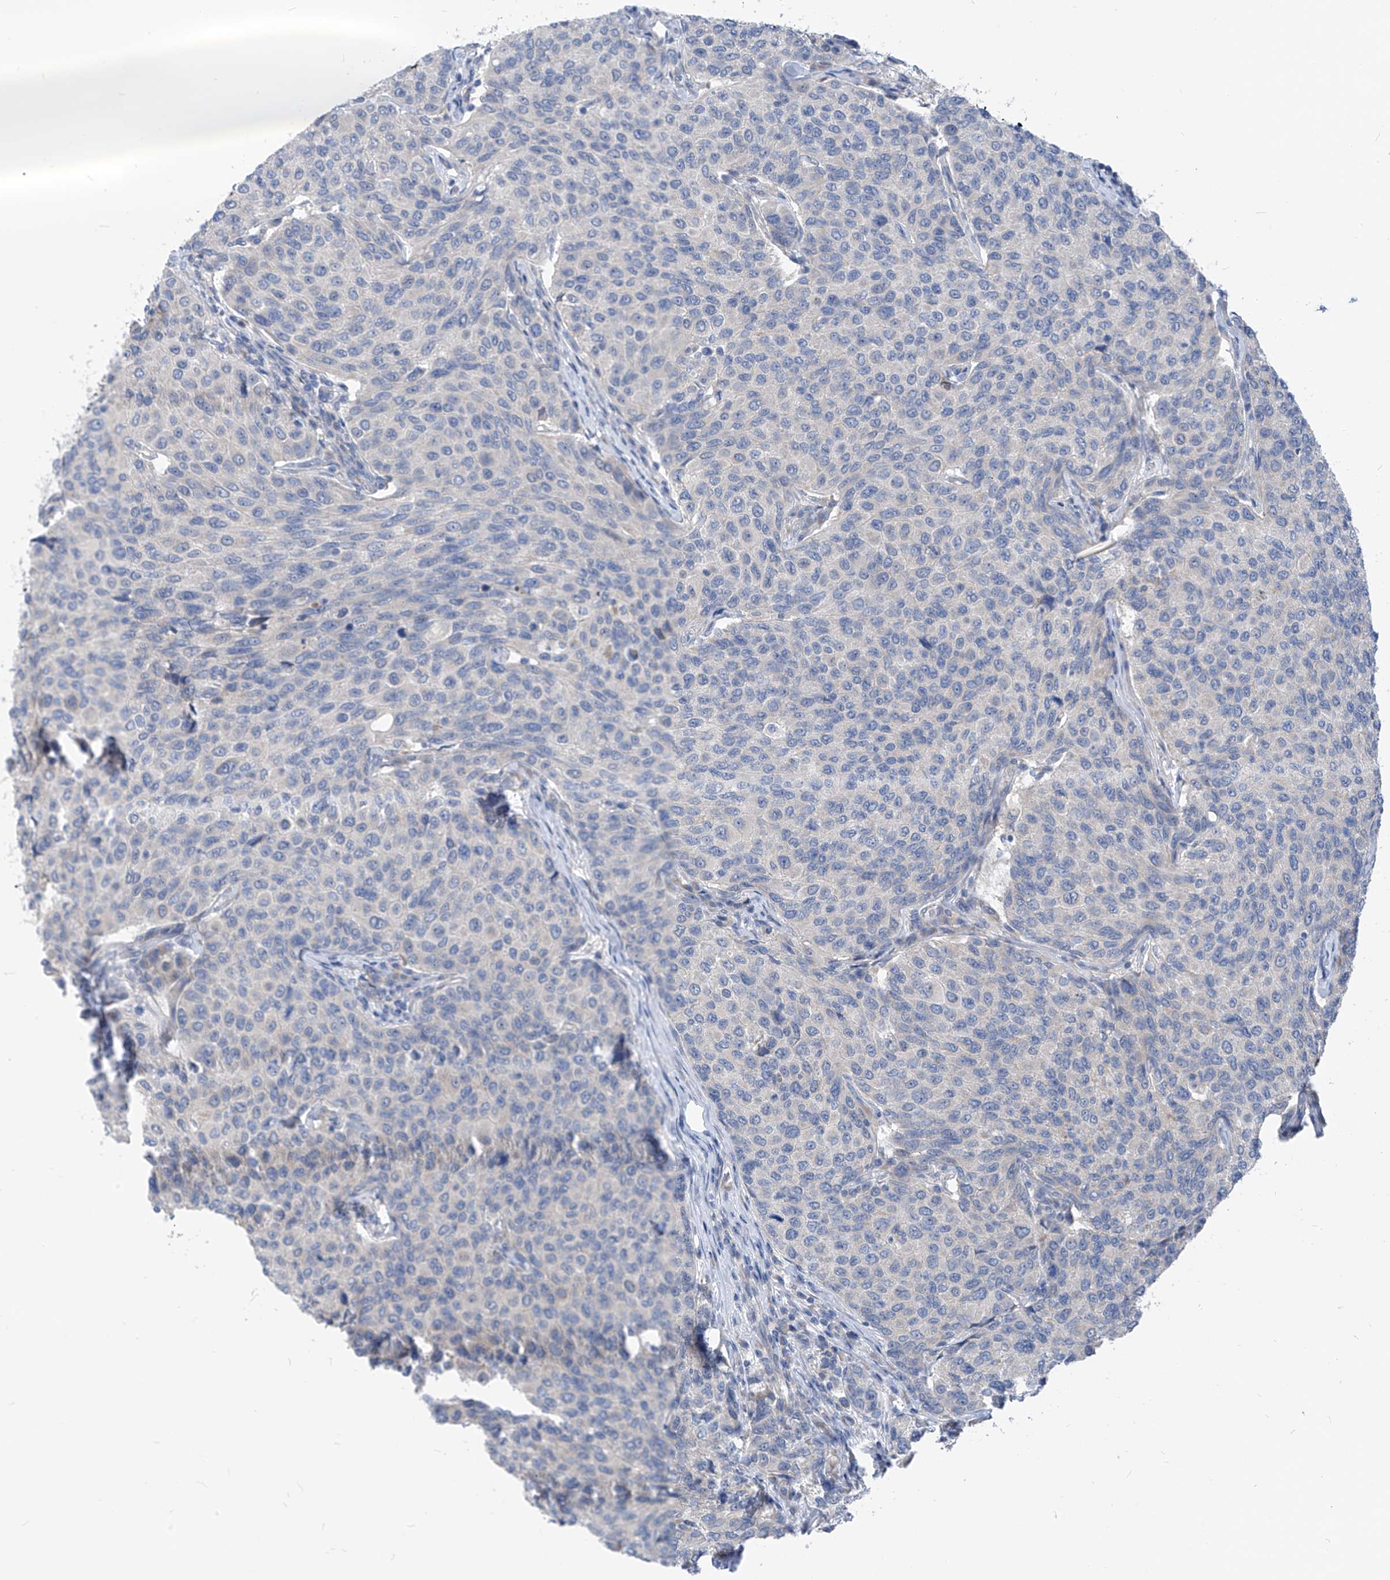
{"staining": {"intensity": "negative", "quantity": "none", "location": "none"}, "tissue": "breast cancer", "cell_type": "Tumor cells", "image_type": "cancer", "snomed": [{"axis": "morphology", "description": "Duct carcinoma"}, {"axis": "topography", "description": "Breast"}], "caption": "IHC histopathology image of human breast invasive ductal carcinoma stained for a protein (brown), which demonstrates no positivity in tumor cells.", "gene": "LDAH", "patient": {"sex": "female", "age": 55}}